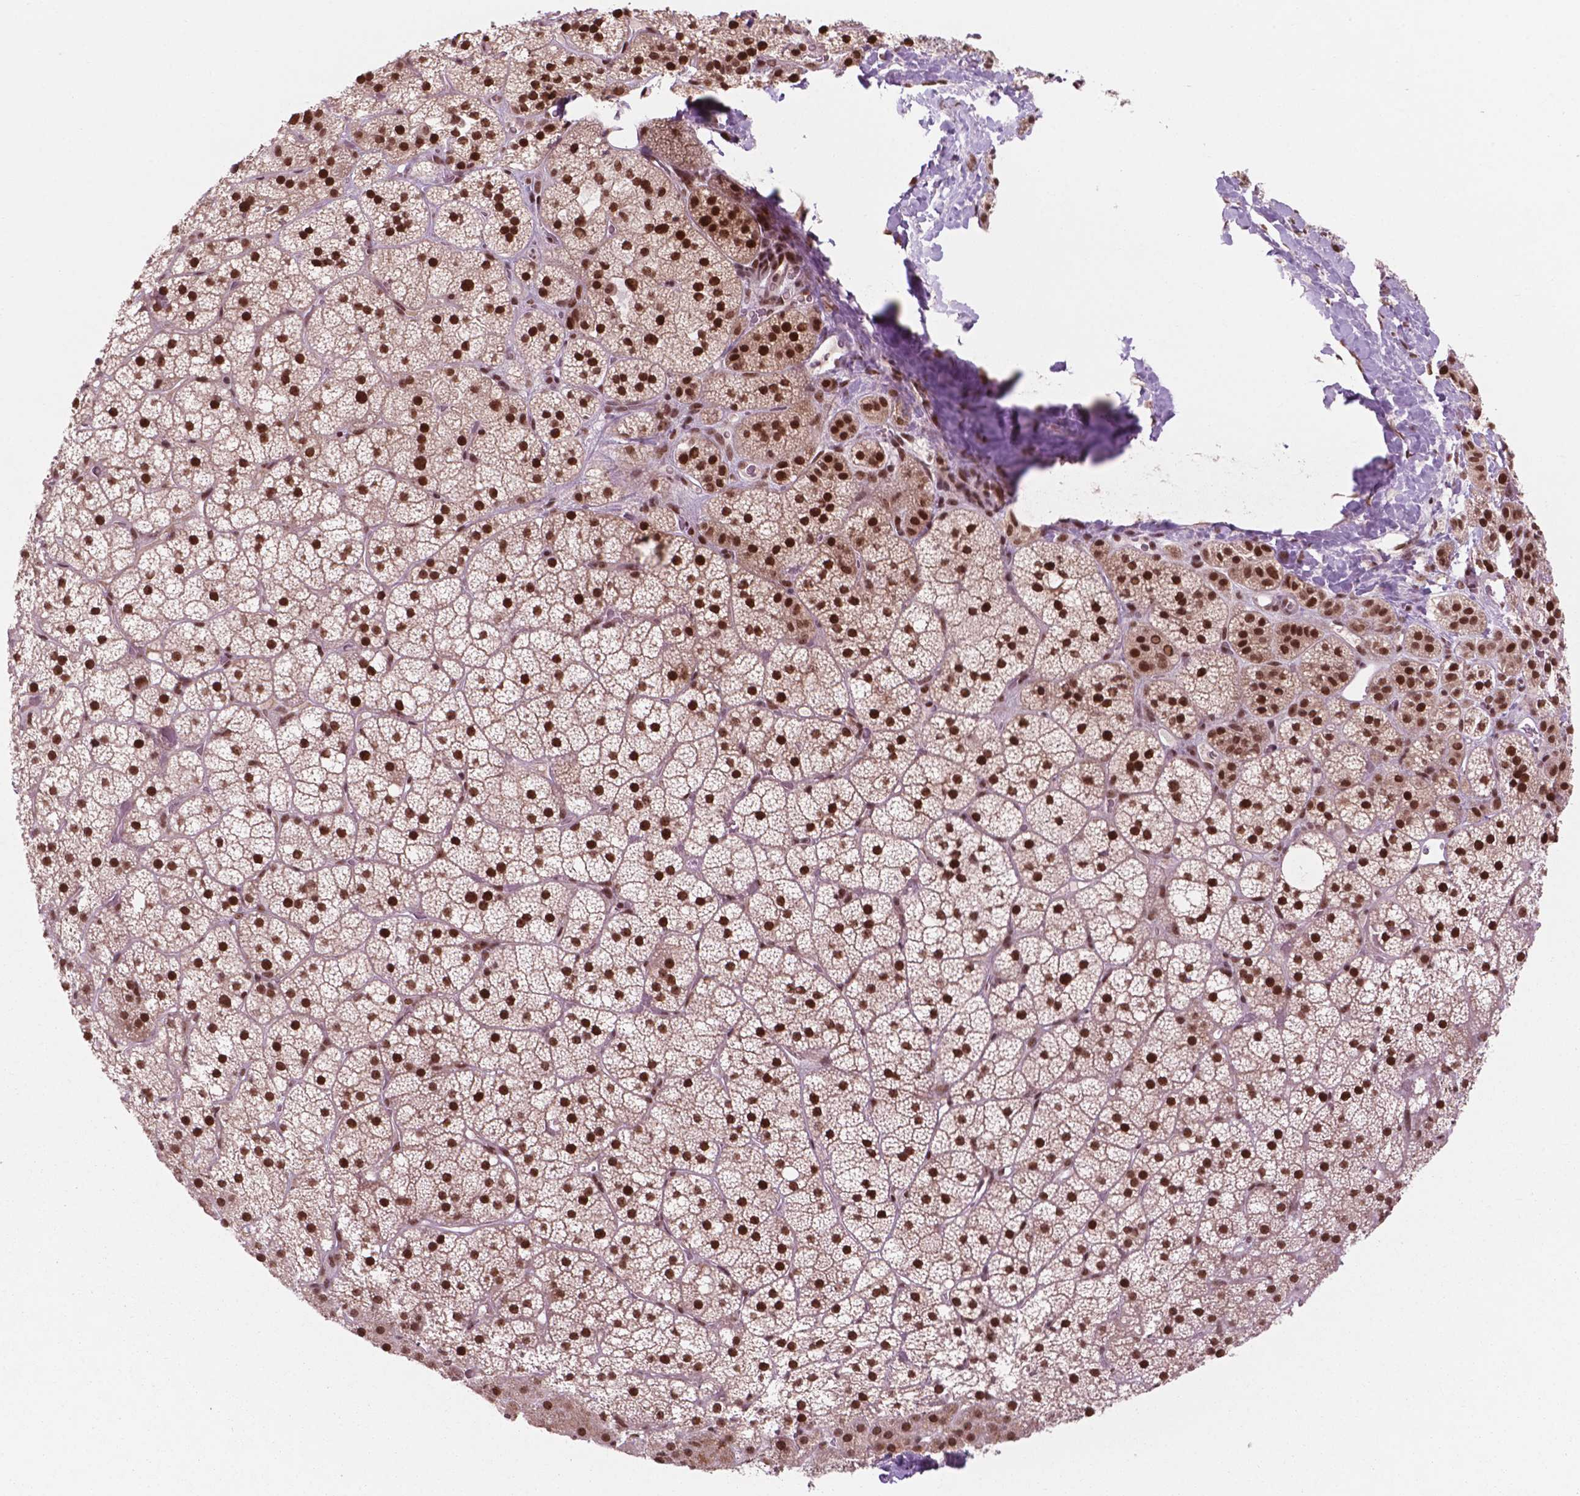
{"staining": {"intensity": "moderate", "quantity": ">75%", "location": "nuclear"}, "tissue": "adrenal gland", "cell_type": "Glandular cells", "image_type": "normal", "snomed": [{"axis": "morphology", "description": "Normal tissue, NOS"}, {"axis": "topography", "description": "Adrenal gland"}], "caption": "Glandular cells display medium levels of moderate nuclear expression in approximately >75% of cells in benign adrenal gland. The staining is performed using DAB (3,3'-diaminobenzidine) brown chromogen to label protein expression. The nuclei are counter-stained blue using hematoxylin.", "gene": "POLR2E", "patient": {"sex": "male", "age": 53}}